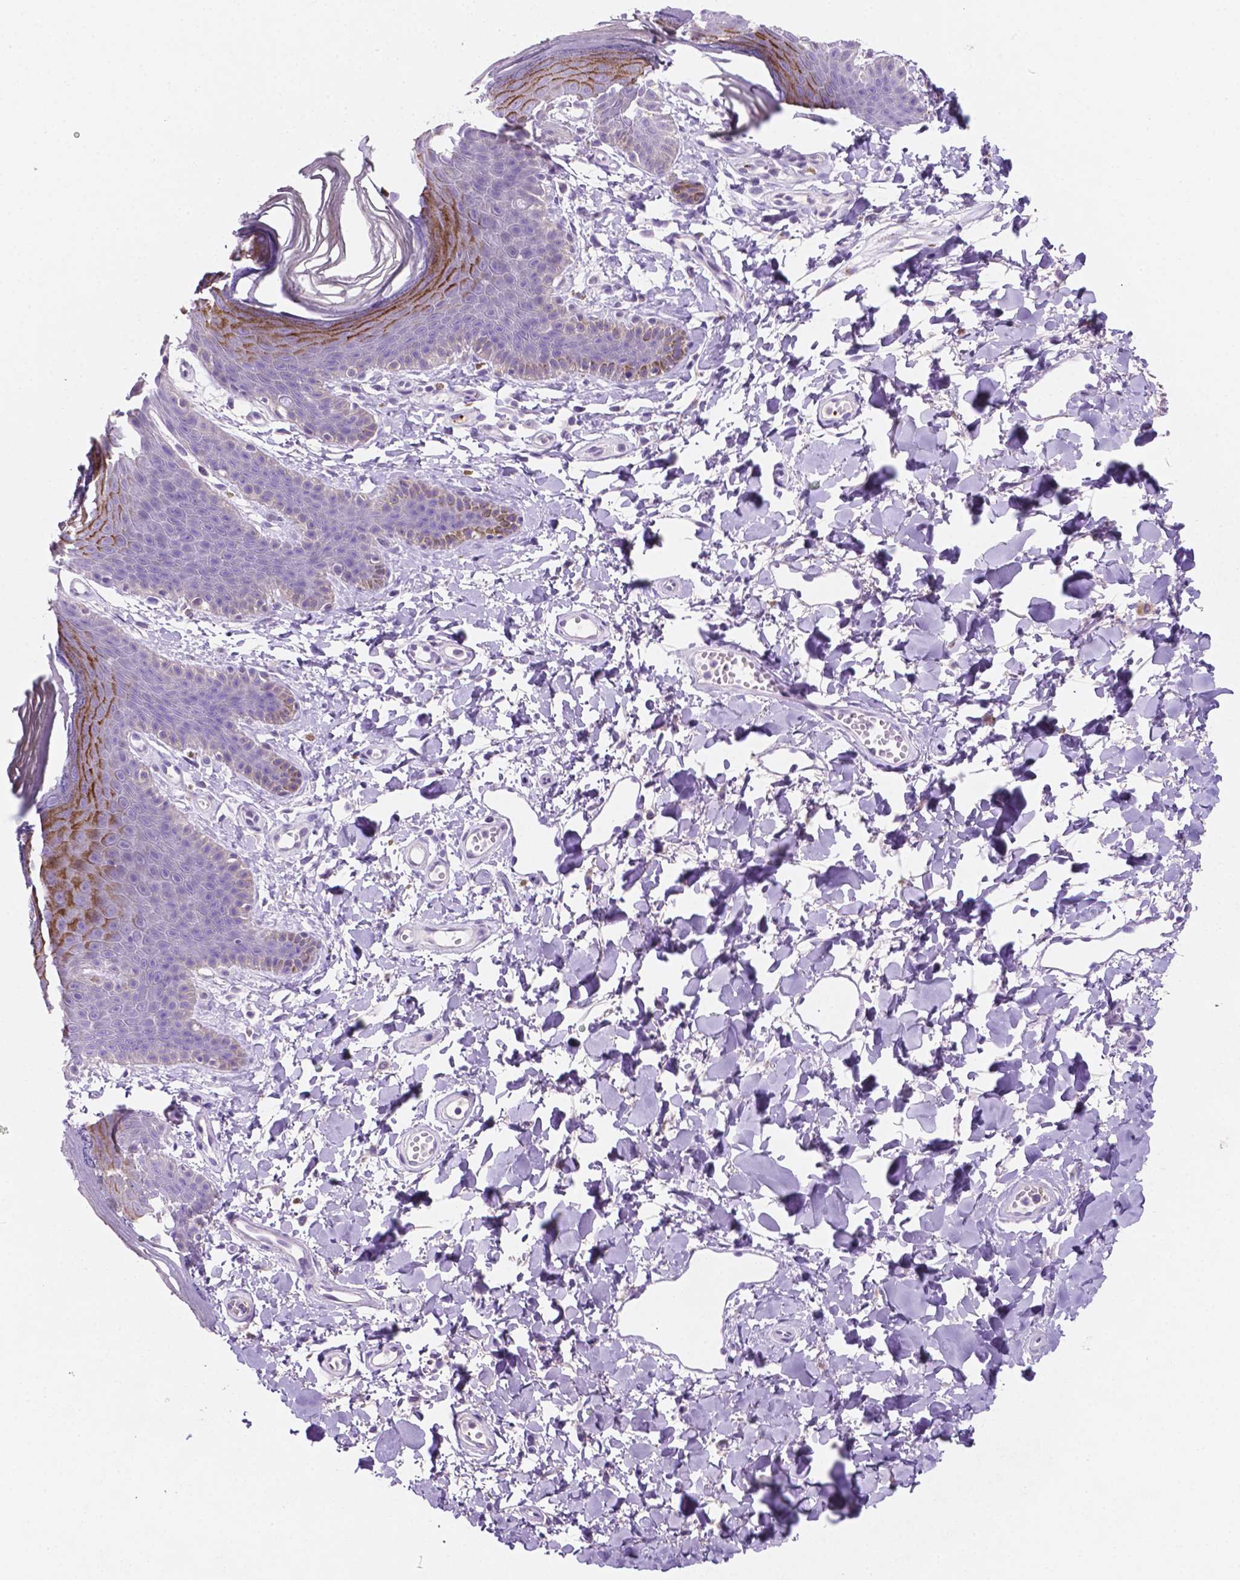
{"staining": {"intensity": "moderate", "quantity": "<25%", "location": "cytoplasmic/membranous"}, "tissue": "skin", "cell_type": "Epidermal cells", "image_type": "normal", "snomed": [{"axis": "morphology", "description": "Normal tissue, NOS"}, {"axis": "topography", "description": "Anal"}], "caption": "IHC of normal skin exhibits low levels of moderate cytoplasmic/membranous staining in about <25% of epidermal cells. (DAB IHC with brightfield microscopy, high magnification).", "gene": "EBLN2", "patient": {"sex": "male", "age": 53}}